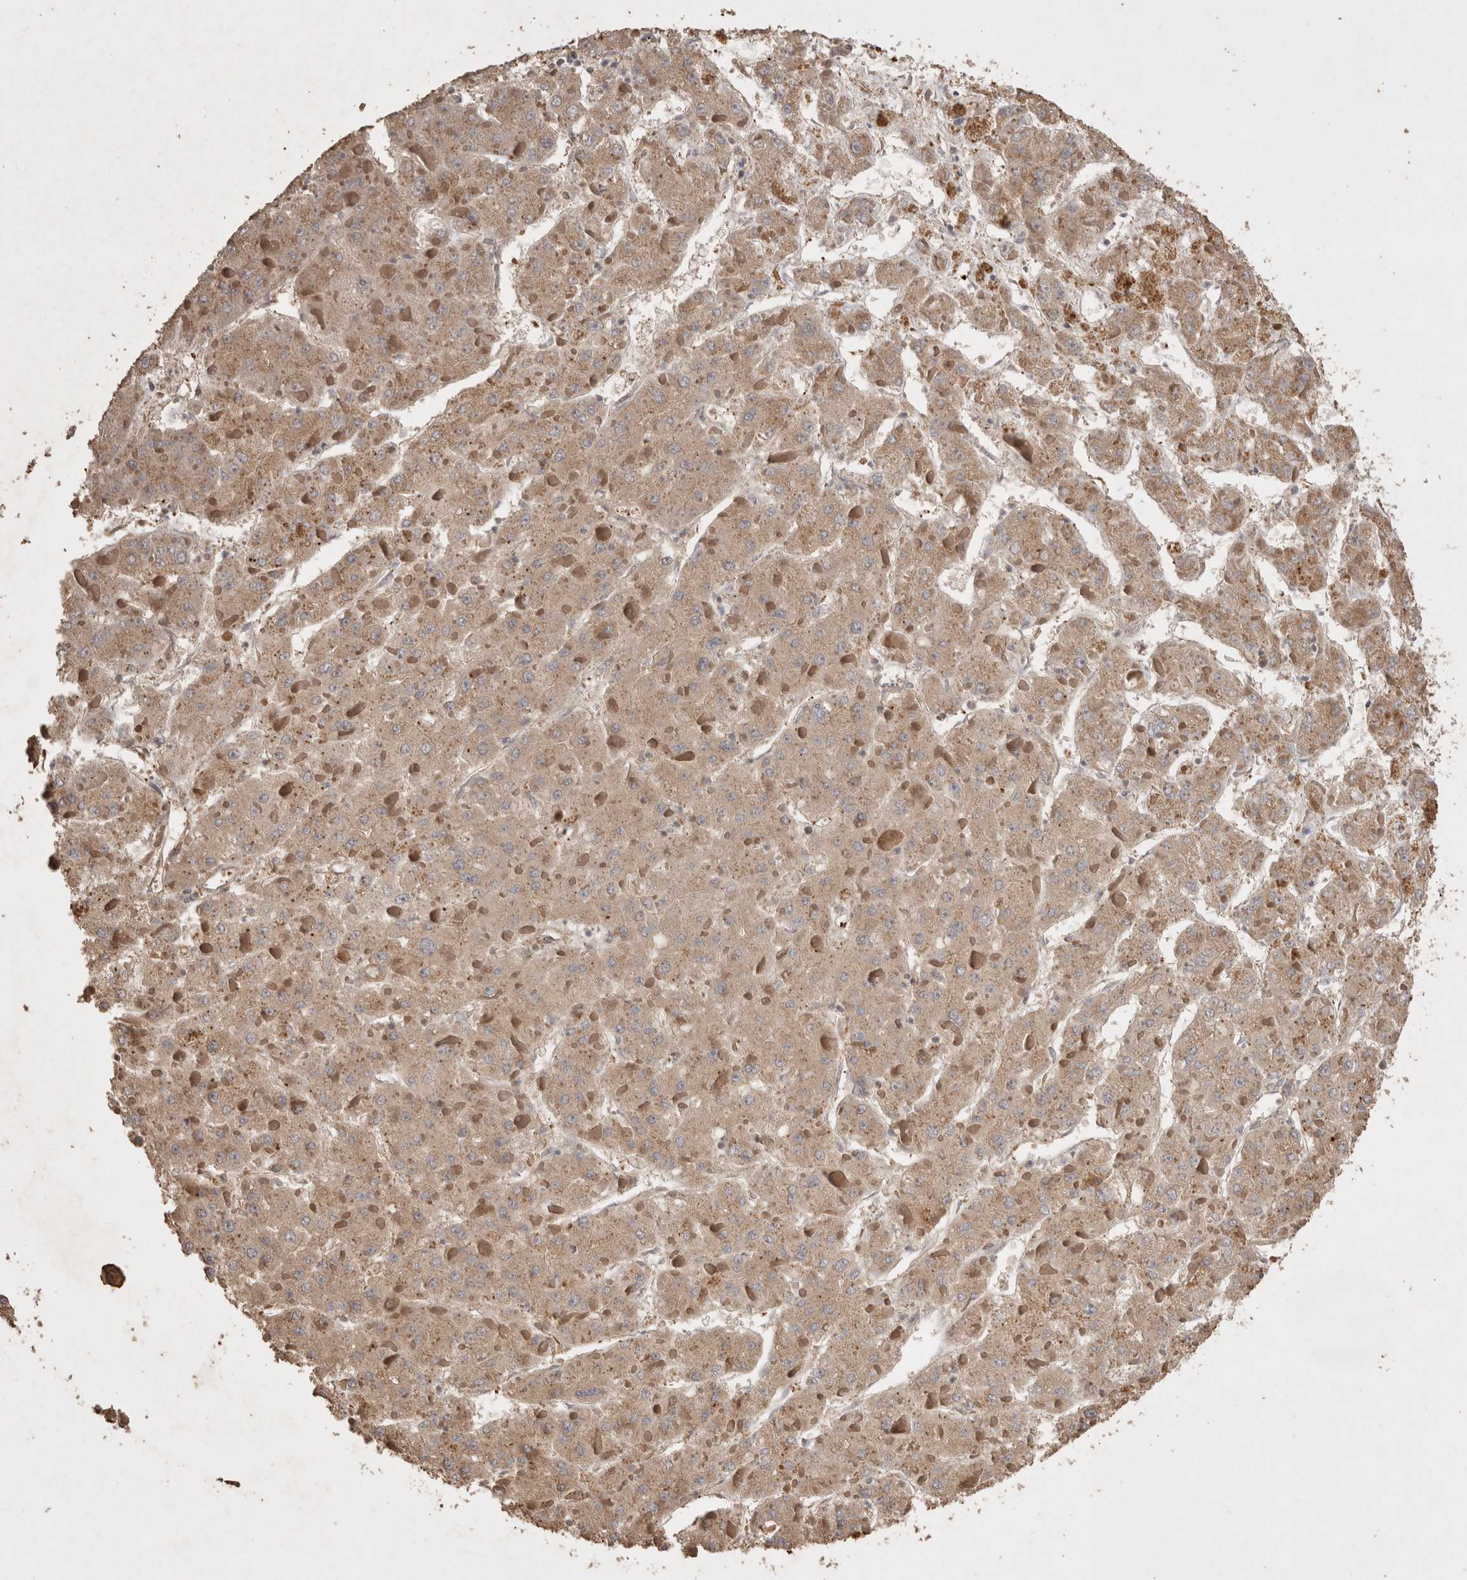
{"staining": {"intensity": "weak", "quantity": ">75%", "location": "cytoplasmic/membranous"}, "tissue": "liver cancer", "cell_type": "Tumor cells", "image_type": "cancer", "snomed": [{"axis": "morphology", "description": "Carcinoma, Hepatocellular, NOS"}, {"axis": "topography", "description": "Liver"}], "caption": "DAB immunohistochemical staining of hepatocellular carcinoma (liver) demonstrates weak cytoplasmic/membranous protein staining in about >75% of tumor cells. (brown staining indicates protein expression, while blue staining denotes nuclei).", "gene": "SNX31", "patient": {"sex": "female", "age": 73}}